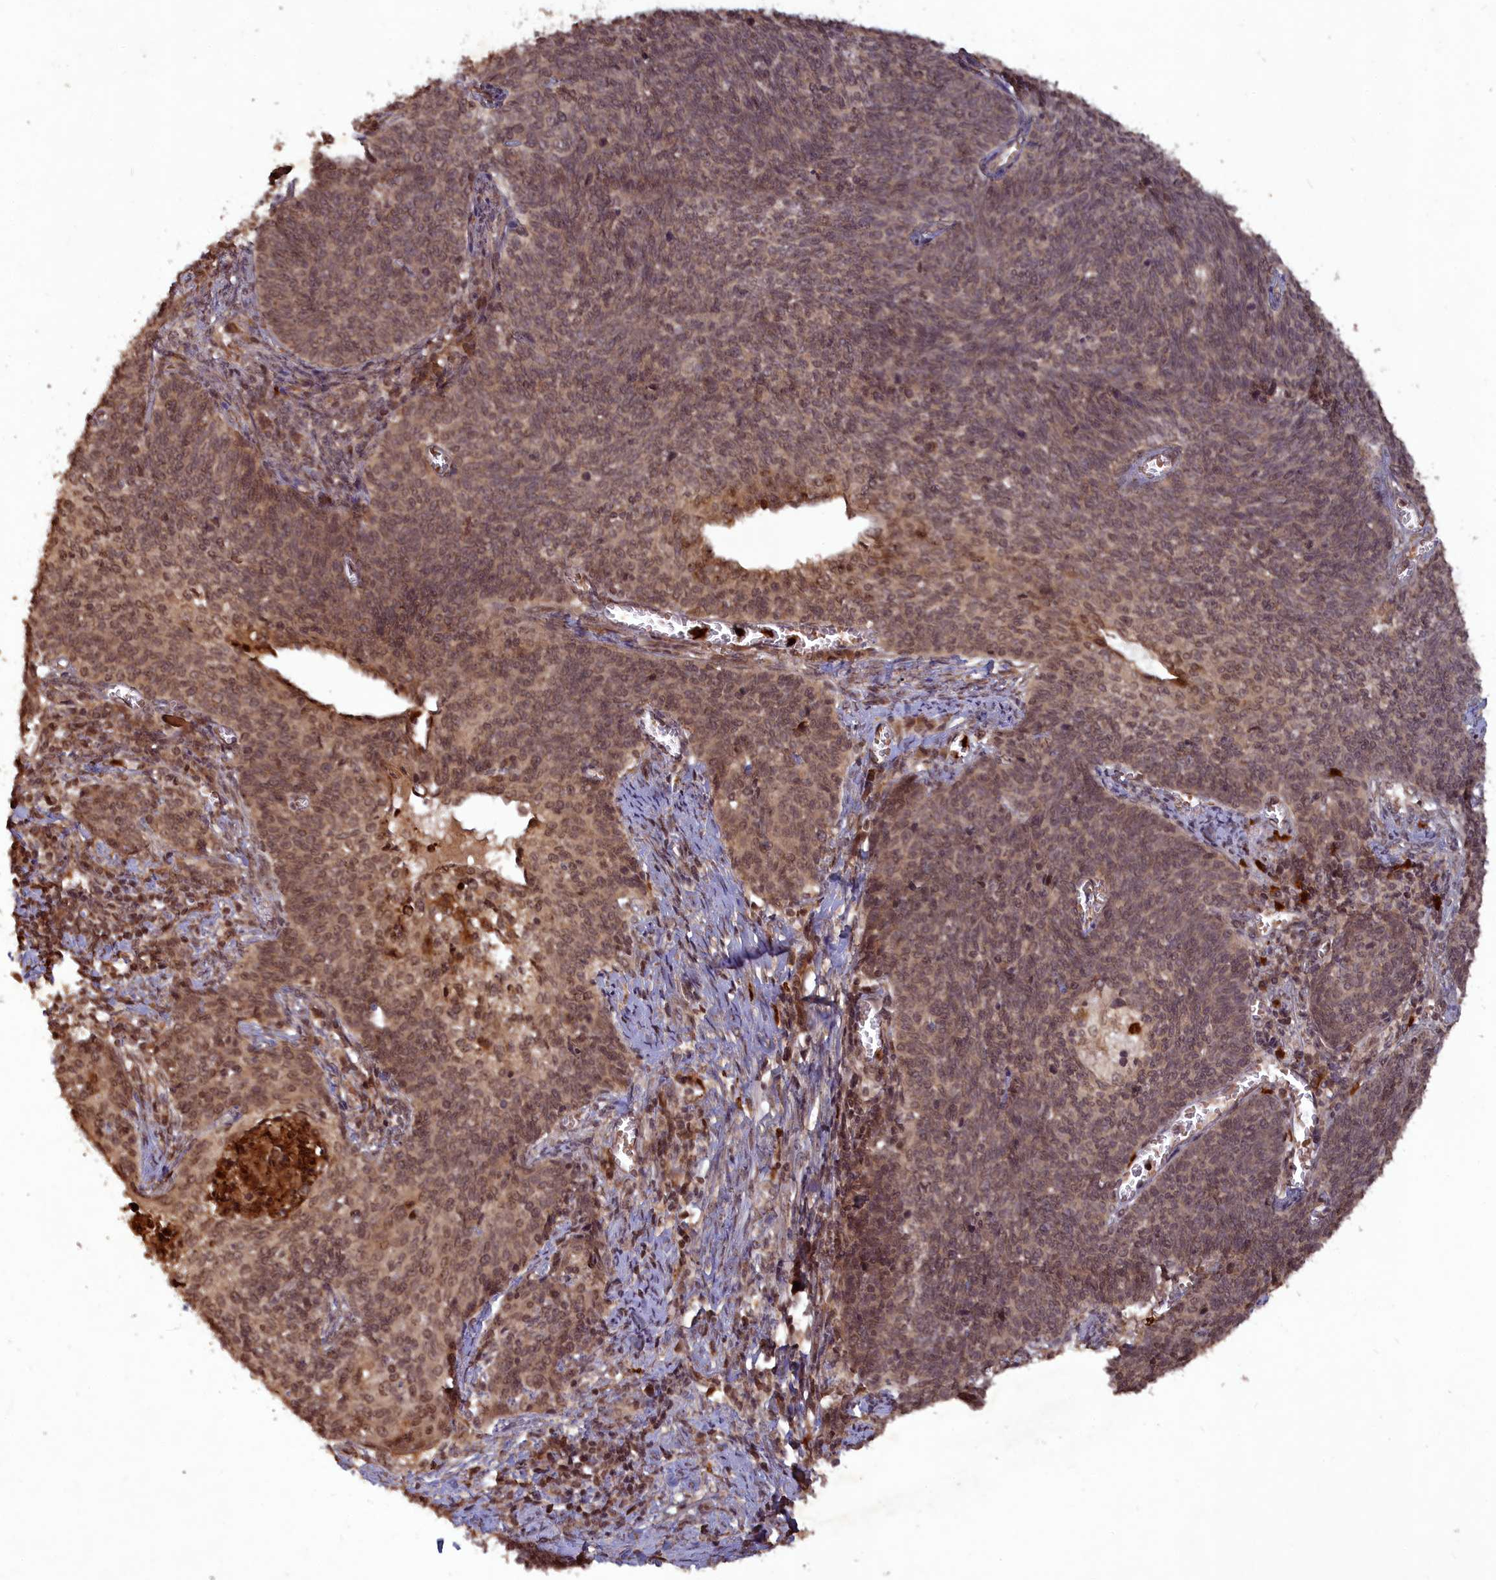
{"staining": {"intensity": "moderate", "quantity": ">75%", "location": "cytoplasmic/membranous,nuclear"}, "tissue": "cervical cancer", "cell_type": "Tumor cells", "image_type": "cancer", "snomed": [{"axis": "morphology", "description": "Squamous cell carcinoma, NOS"}, {"axis": "topography", "description": "Cervix"}], "caption": "Immunohistochemistry image of neoplastic tissue: human squamous cell carcinoma (cervical) stained using immunohistochemistry demonstrates medium levels of moderate protein expression localized specifically in the cytoplasmic/membranous and nuclear of tumor cells, appearing as a cytoplasmic/membranous and nuclear brown color.", "gene": "SRMS", "patient": {"sex": "female", "age": 39}}